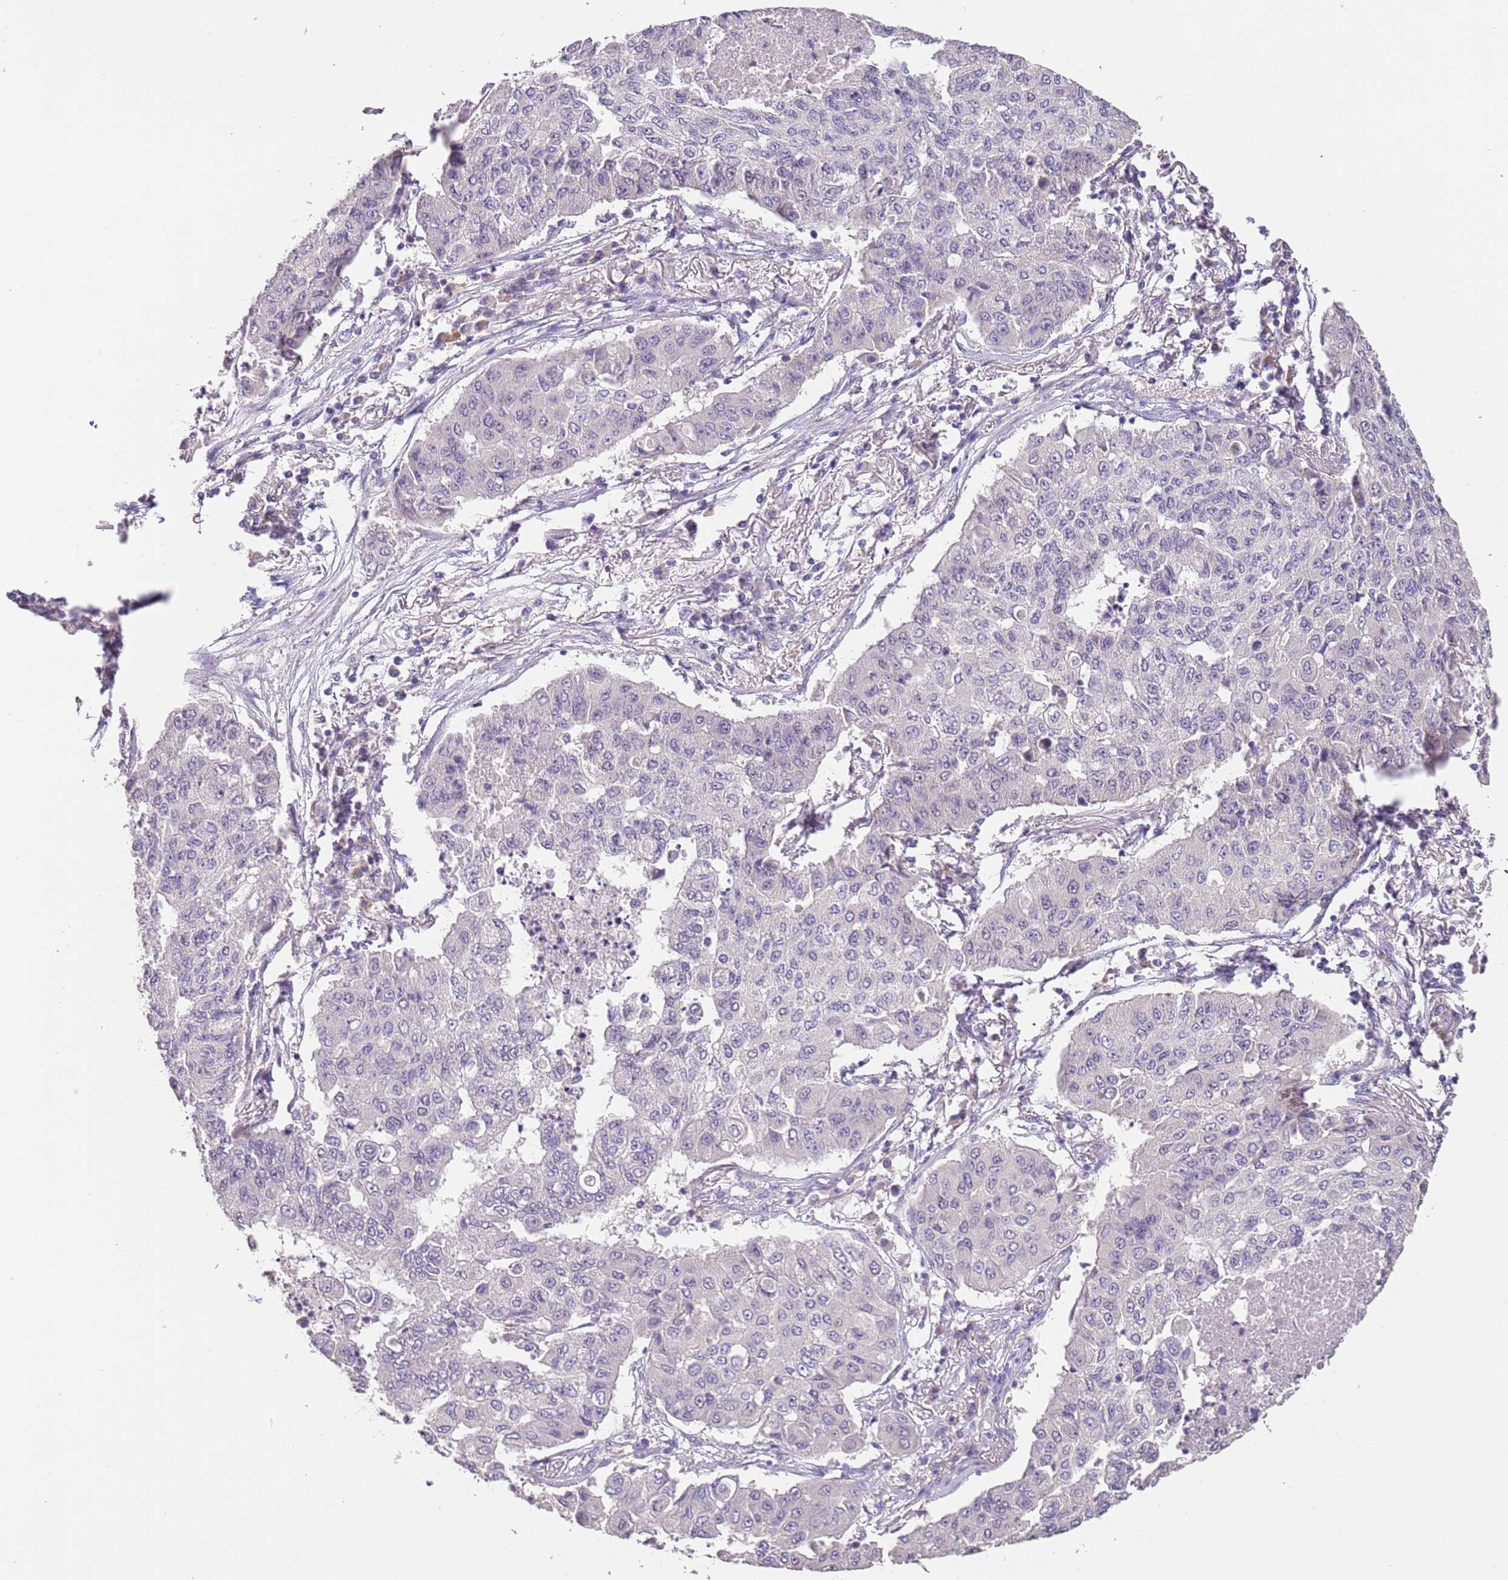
{"staining": {"intensity": "negative", "quantity": "none", "location": "none"}, "tissue": "lung cancer", "cell_type": "Tumor cells", "image_type": "cancer", "snomed": [{"axis": "morphology", "description": "Squamous cell carcinoma, NOS"}, {"axis": "topography", "description": "Lung"}], "caption": "High power microscopy photomicrograph of an immunohistochemistry image of lung cancer (squamous cell carcinoma), revealing no significant expression in tumor cells.", "gene": "ZNF658", "patient": {"sex": "male", "age": 74}}